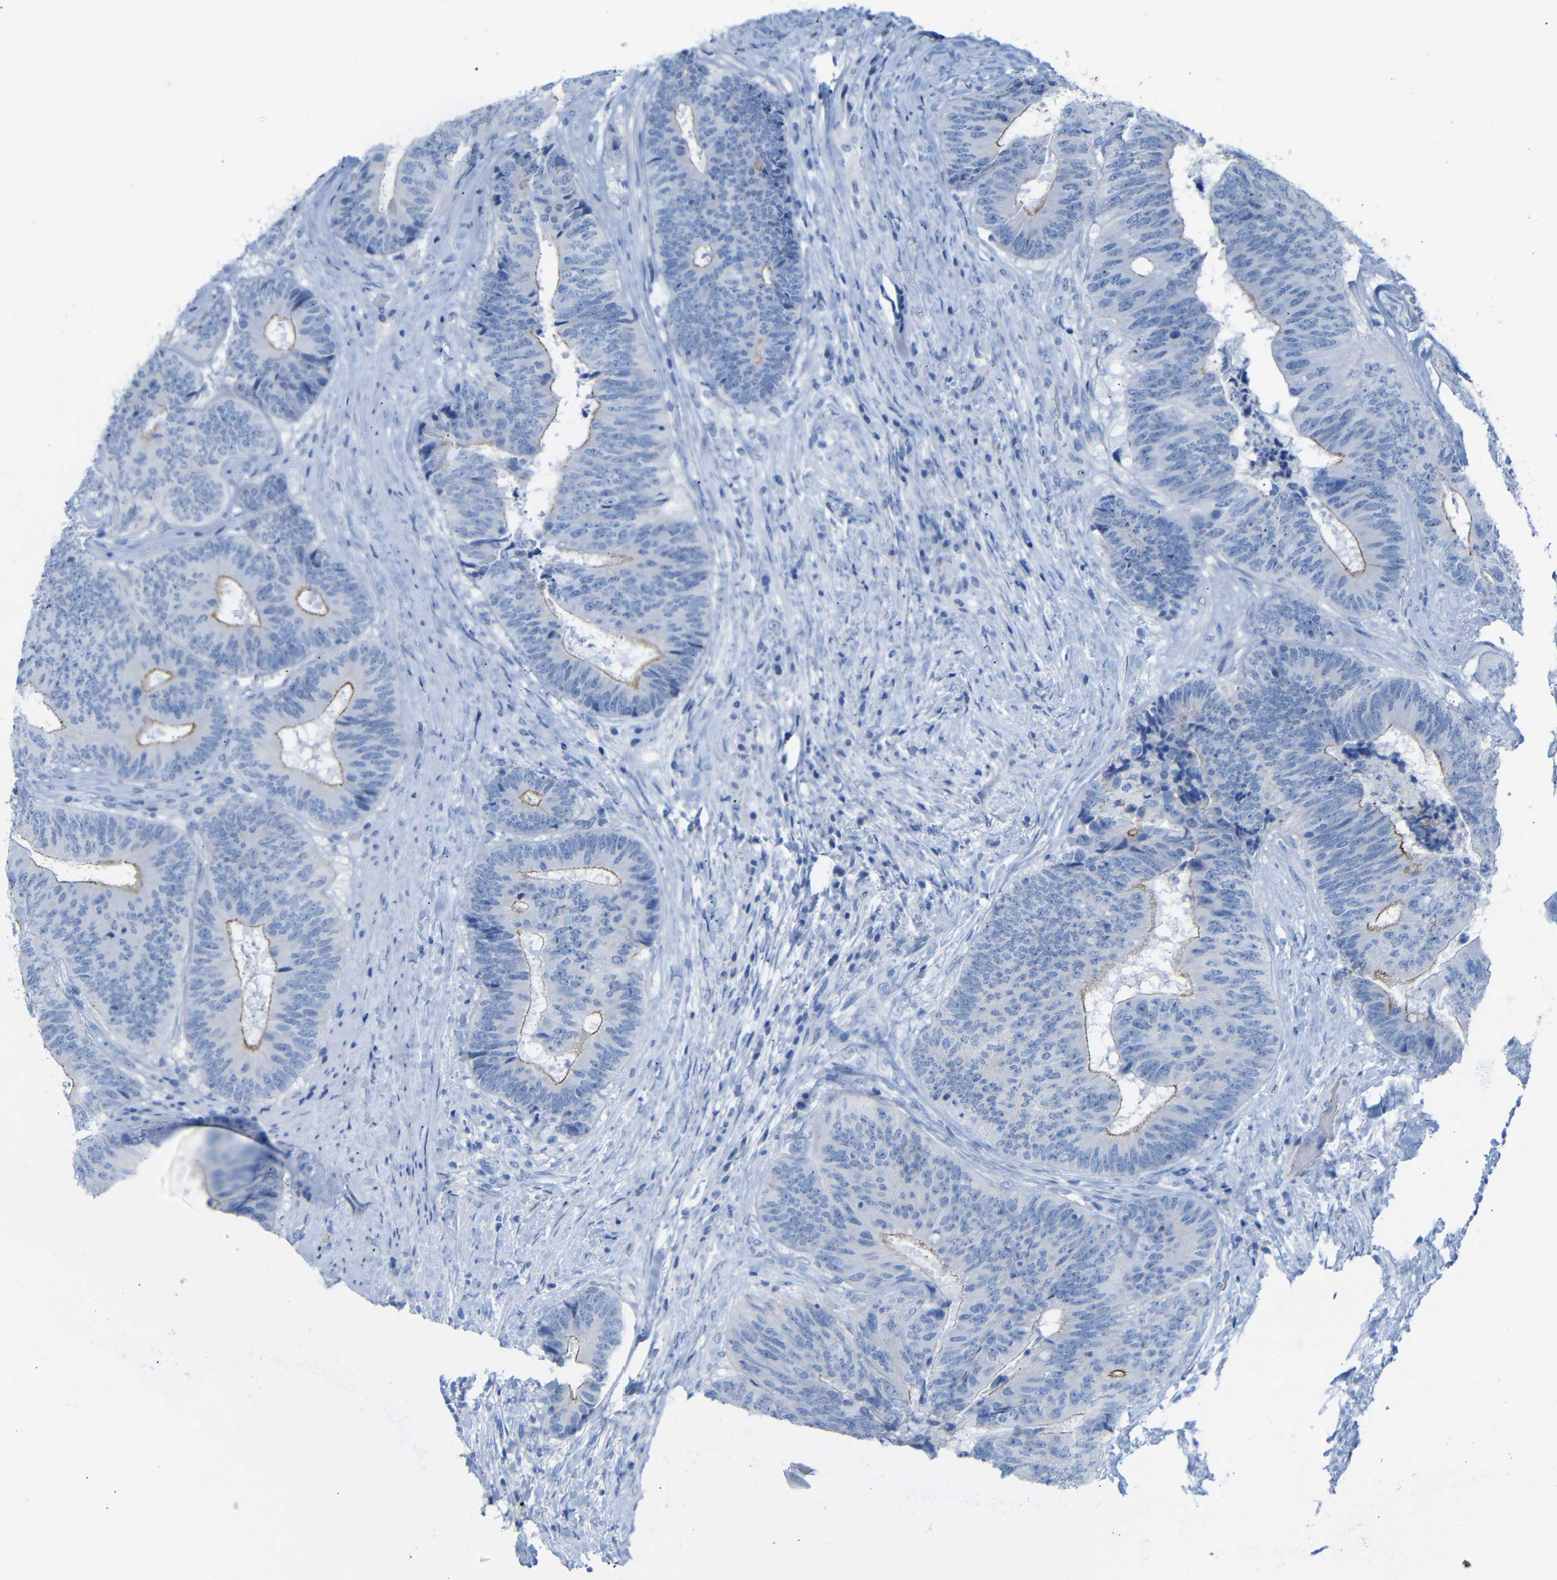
{"staining": {"intensity": "moderate", "quantity": "<25%", "location": "cytoplasmic/membranous"}, "tissue": "colorectal cancer", "cell_type": "Tumor cells", "image_type": "cancer", "snomed": [{"axis": "morphology", "description": "Adenocarcinoma, NOS"}, {"axis": "topography", "description": "Rectum"}], "caption": "Tumor cells exhibit low levels of moderate cytoplasmic/membranous positivity in approximately <25% of cells in colorectal adenocarcinoma. Using DAB (3,3'-diaminobenzidine) (brown) and hematoxylin (blue) stains, captured at high magnification using brightfield microscopy.", "gene": "CGNL1", "patient": {"sex": "male", "age": 72}}